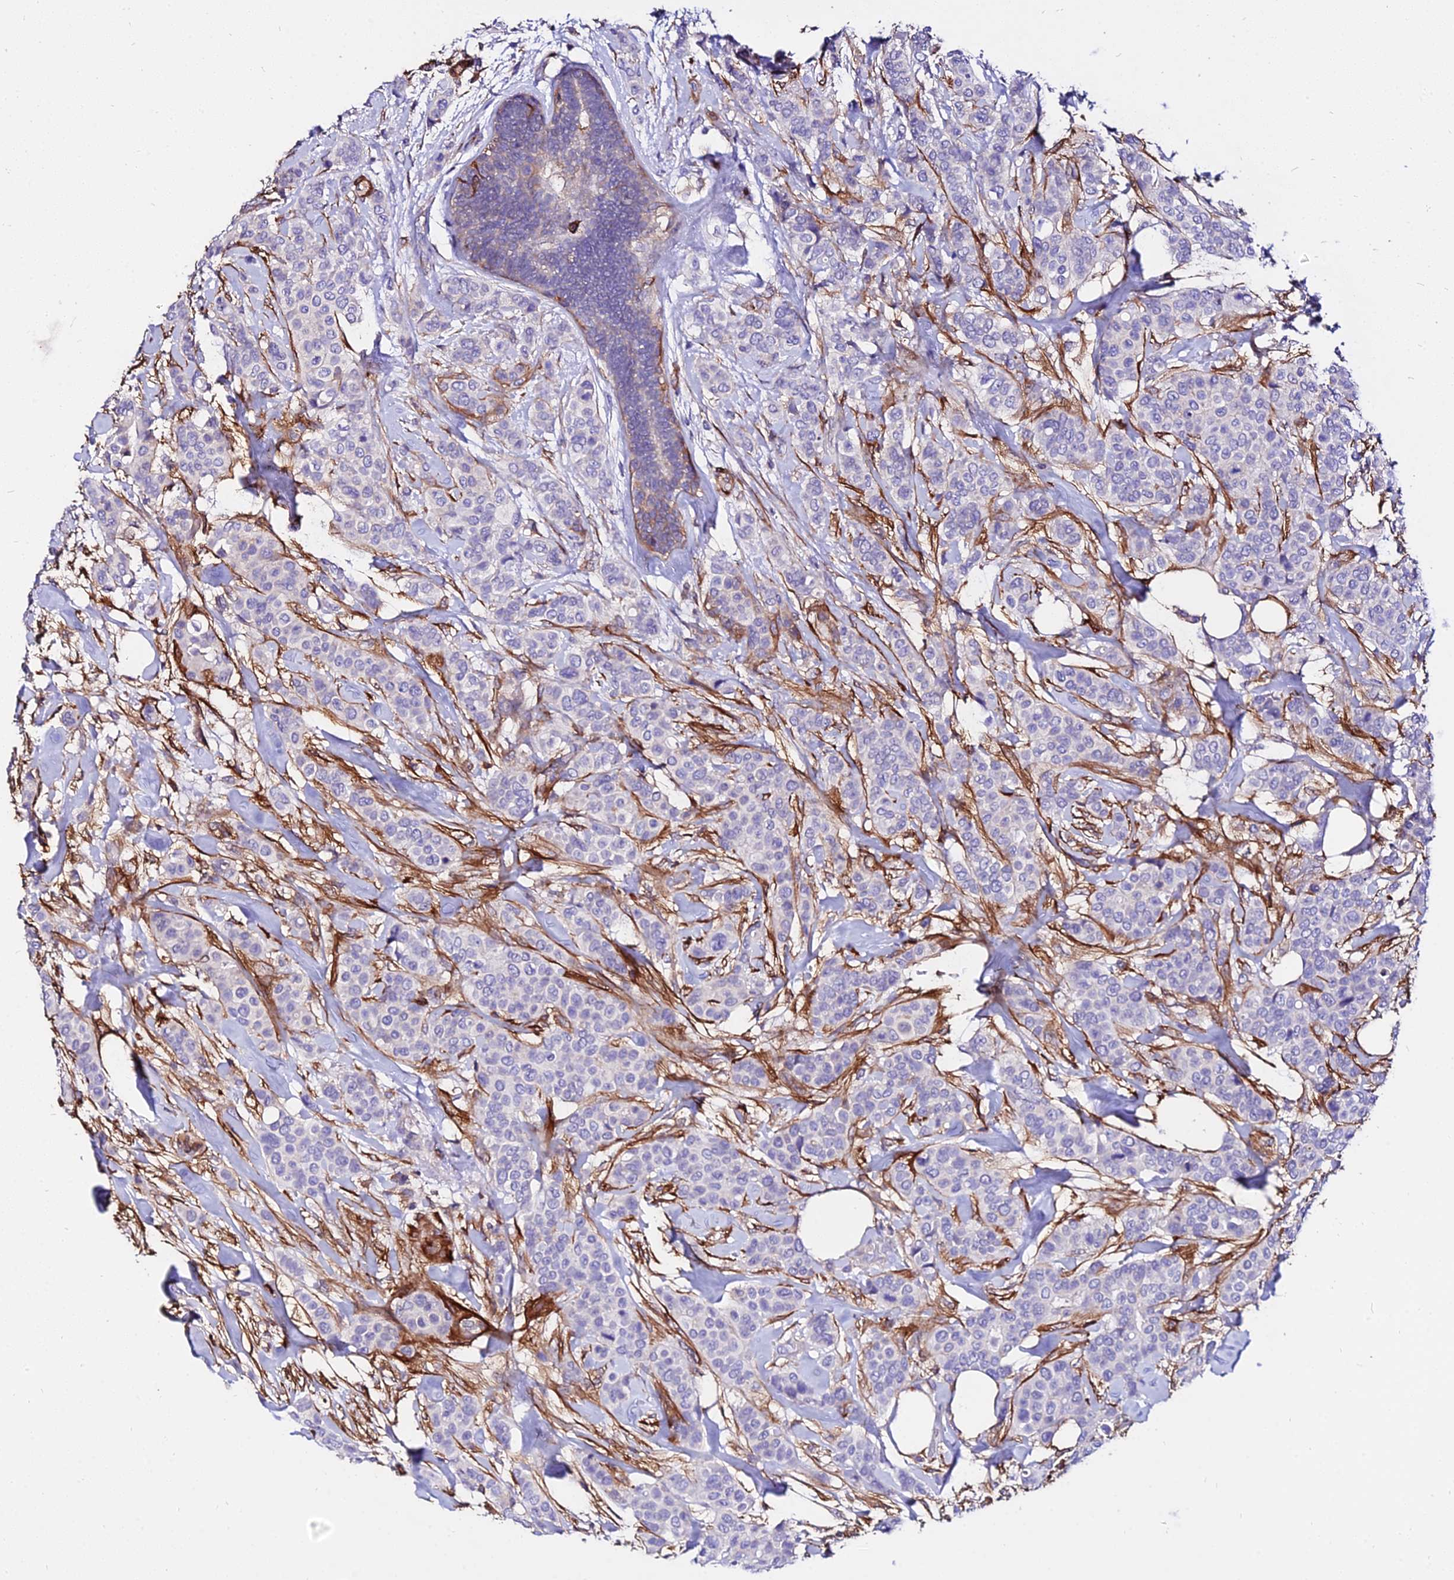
{"staining": {"intensity": "negative", "quantity": "none", "location": "none"}, "tissue": "breast cancer", "cell_type": "Tumor cells", "image_type": "cancer", "snomed": [{"axis": "morphology", "description": "Lobular carcinoma"}, {"axis": "topography", "description": "Breast"}], "caption": "The image shows no staining of tumor cells in lobular carcinoma (breast).", "gene": "CSRP1", "patient": {"sex": "female", "age": 51}}